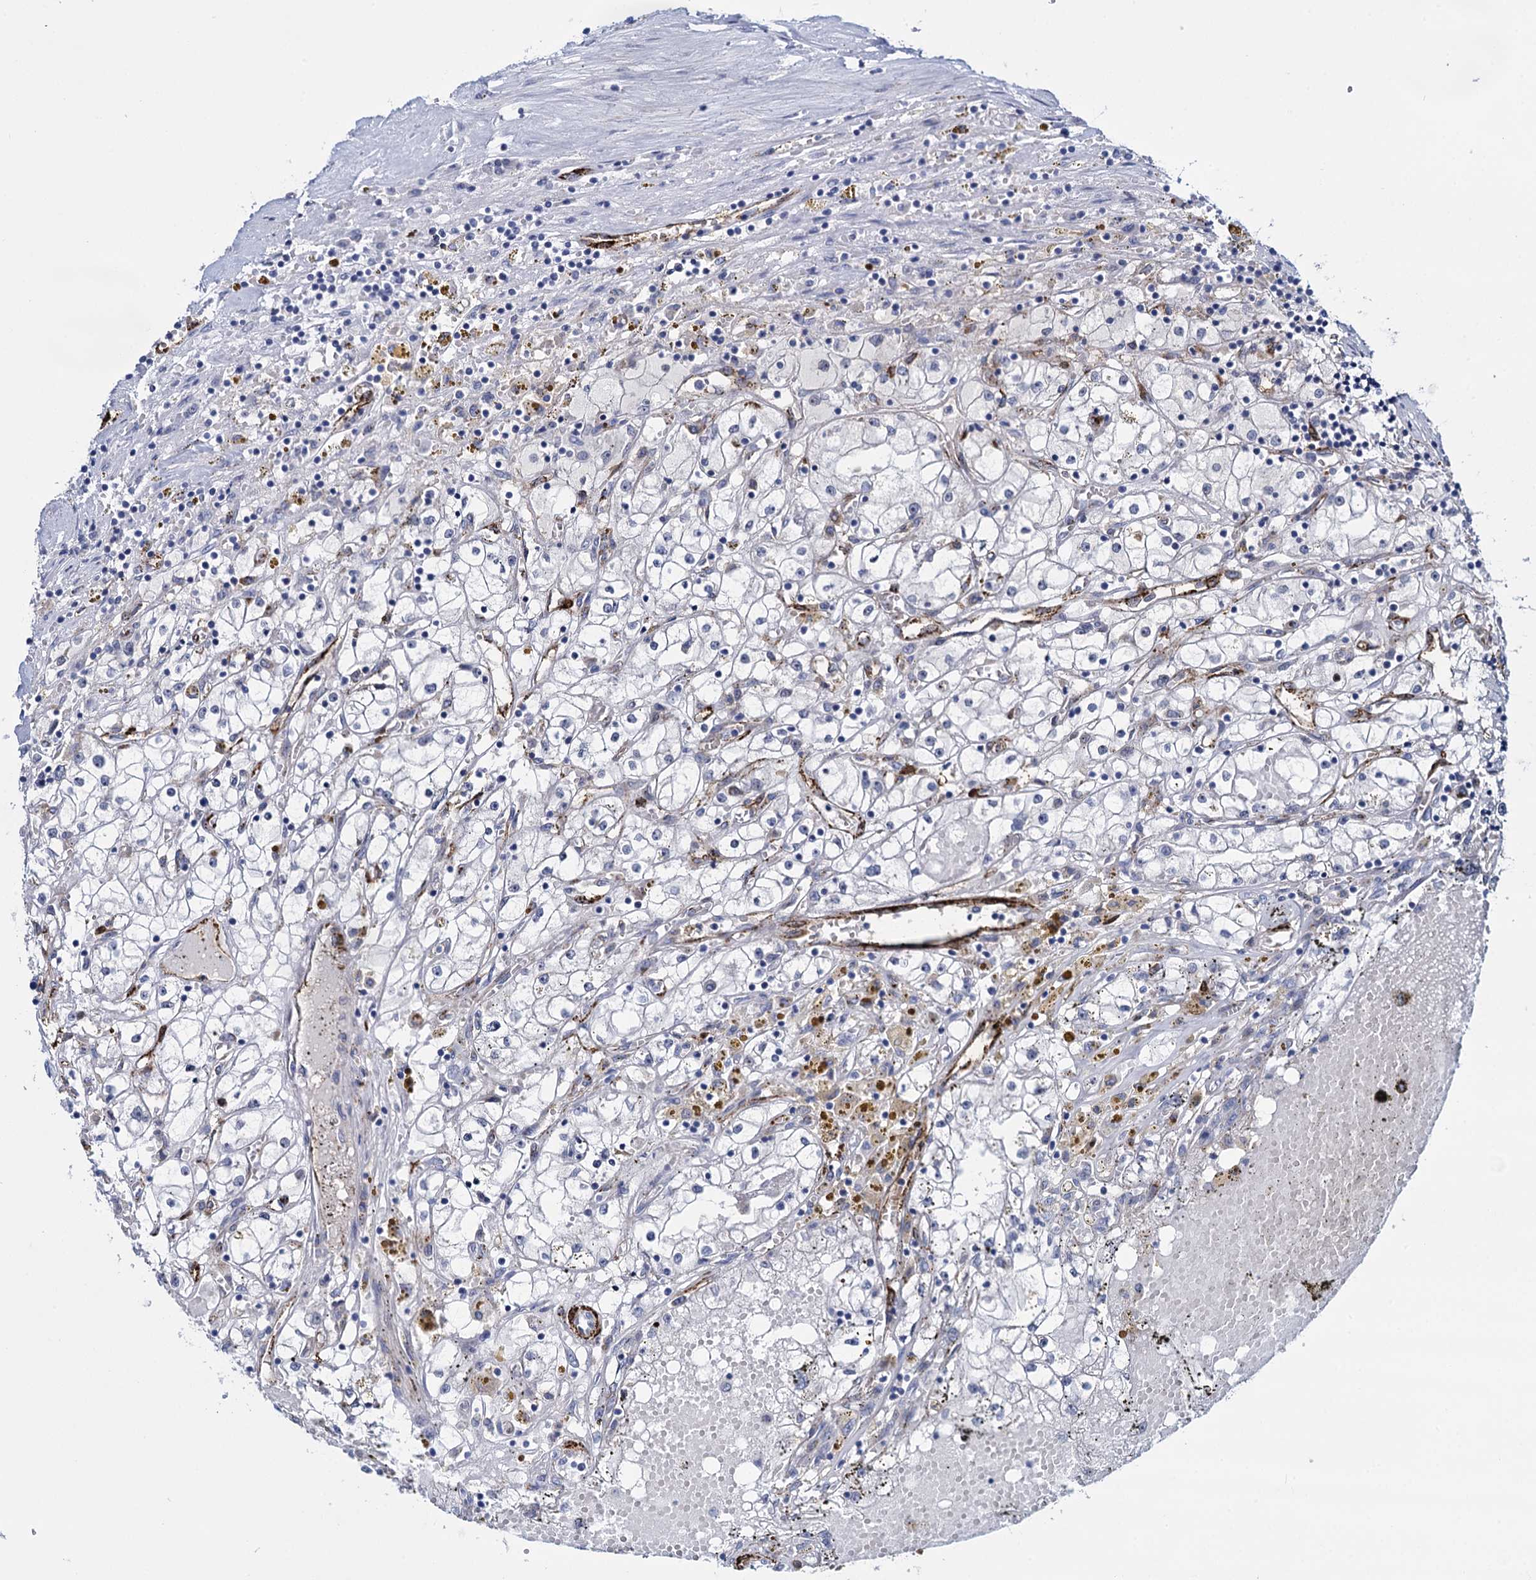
{"staining": {"intensity": "negative", "quantity": "none", "location": "none"}, "tissue": "renal cancer", "cell_type": "Tumor cells", "image_type": "cancer", "snomed": [{"axis": "morphology", "description": "Adenocarcinoma, NOS"}, {"axis": "topography", "description": "Kidney"}], "caption": "Immunohistochemistry (IHC) micrograph of human renal adenocarcinoma stained for a protein (brown), which shows no expression in tumor cells. (Stains: DAB immunohistochemistry with hematoxylin counter stain, Microscopy: brightfield microscopy at high magnification).", "gene": "SNCG", "patient": {"sex": "male", "age": 56}}